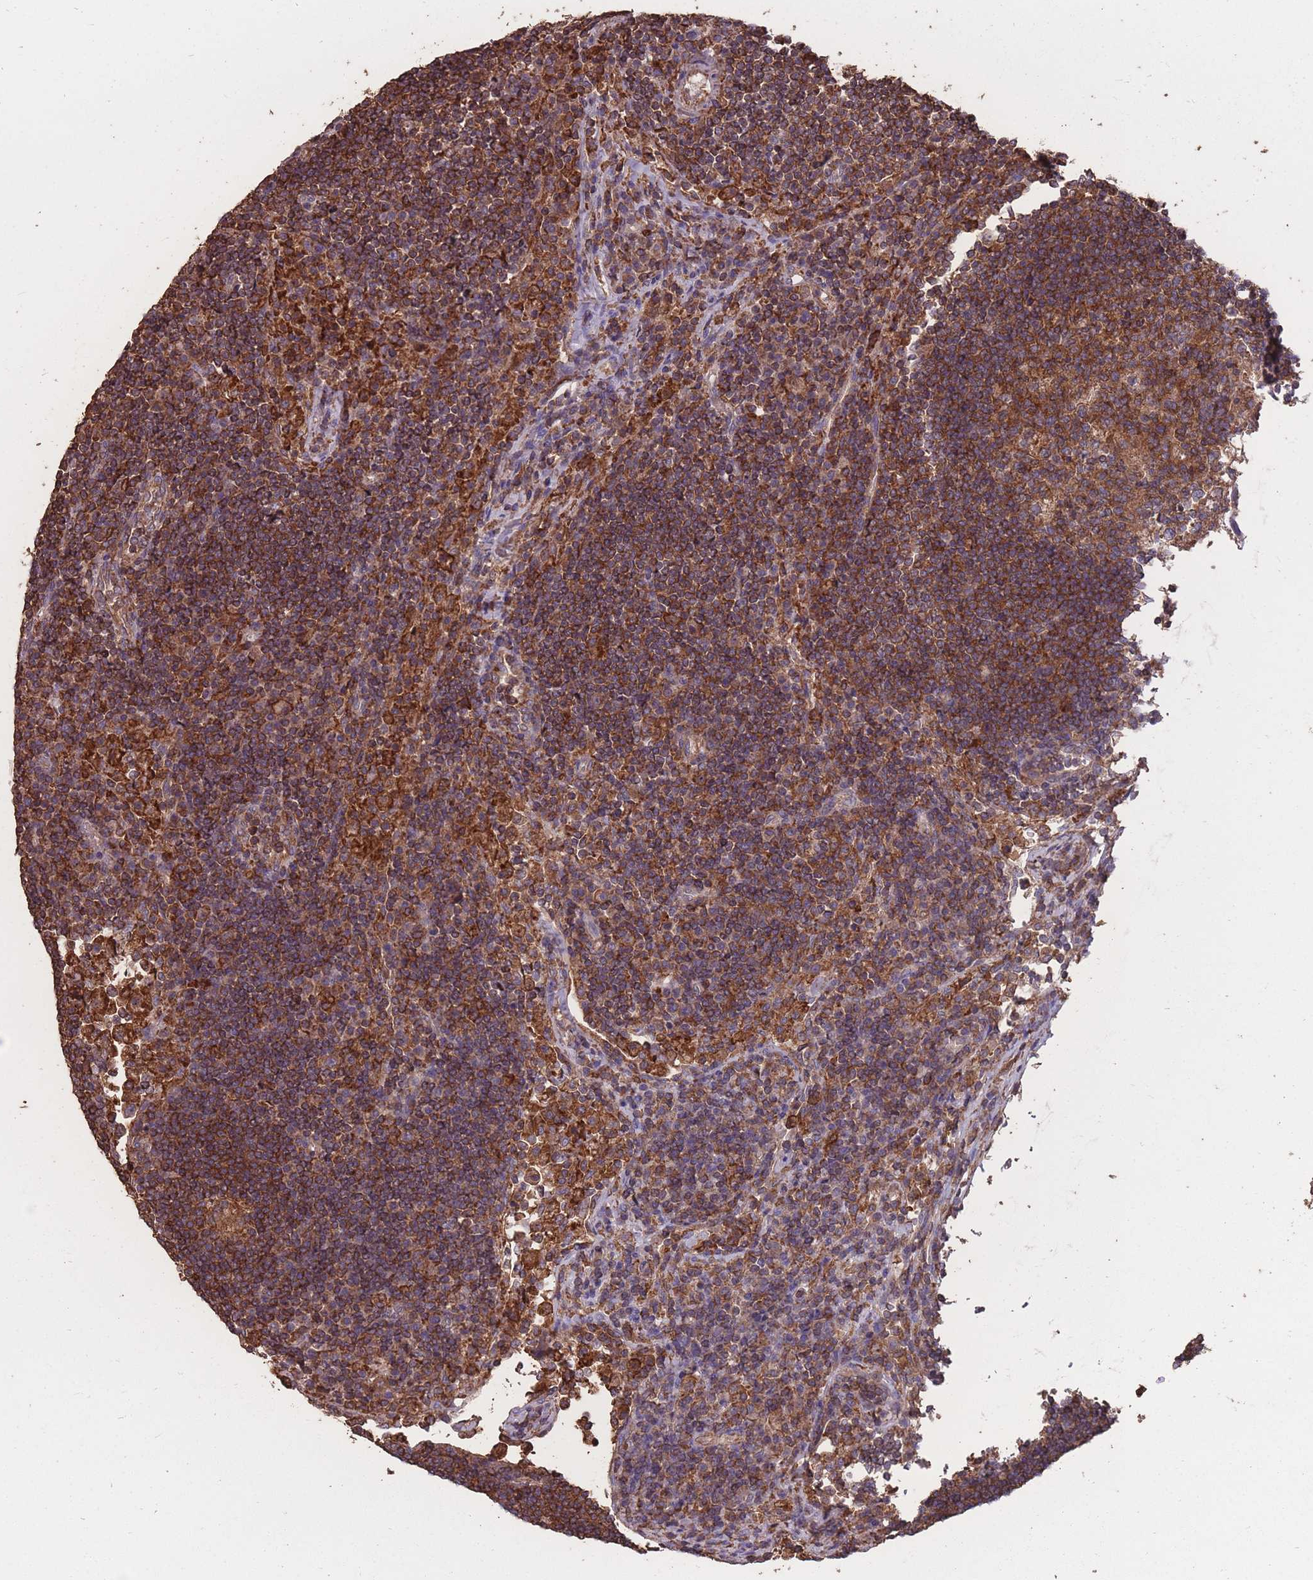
{"staining": {"intensity": "moderate", "quantity": ">75%", "location": "cytoplasmic/membranous"}, "tissue": "lymph node", "cell_type": "Germinal center cells", "image_type": "normal", "snomed": [{"axis": "morphology", "description": "Normal tissue, NOS"}, {"axis": "topography", "description": "Lymph node"}], "caption": "A high-resolution micrograph shows IHC staining of benign lymph node, which reveals moderate cytoplasmic/membranous positivity in approximately >75% of germinal center cells. (DAB (3,3'-diaminobenzidine) = brown stain, brightfield microscopy at high magnification).", "gene": "NUDT21", "patient": {"sex": "female", "age": 53}}